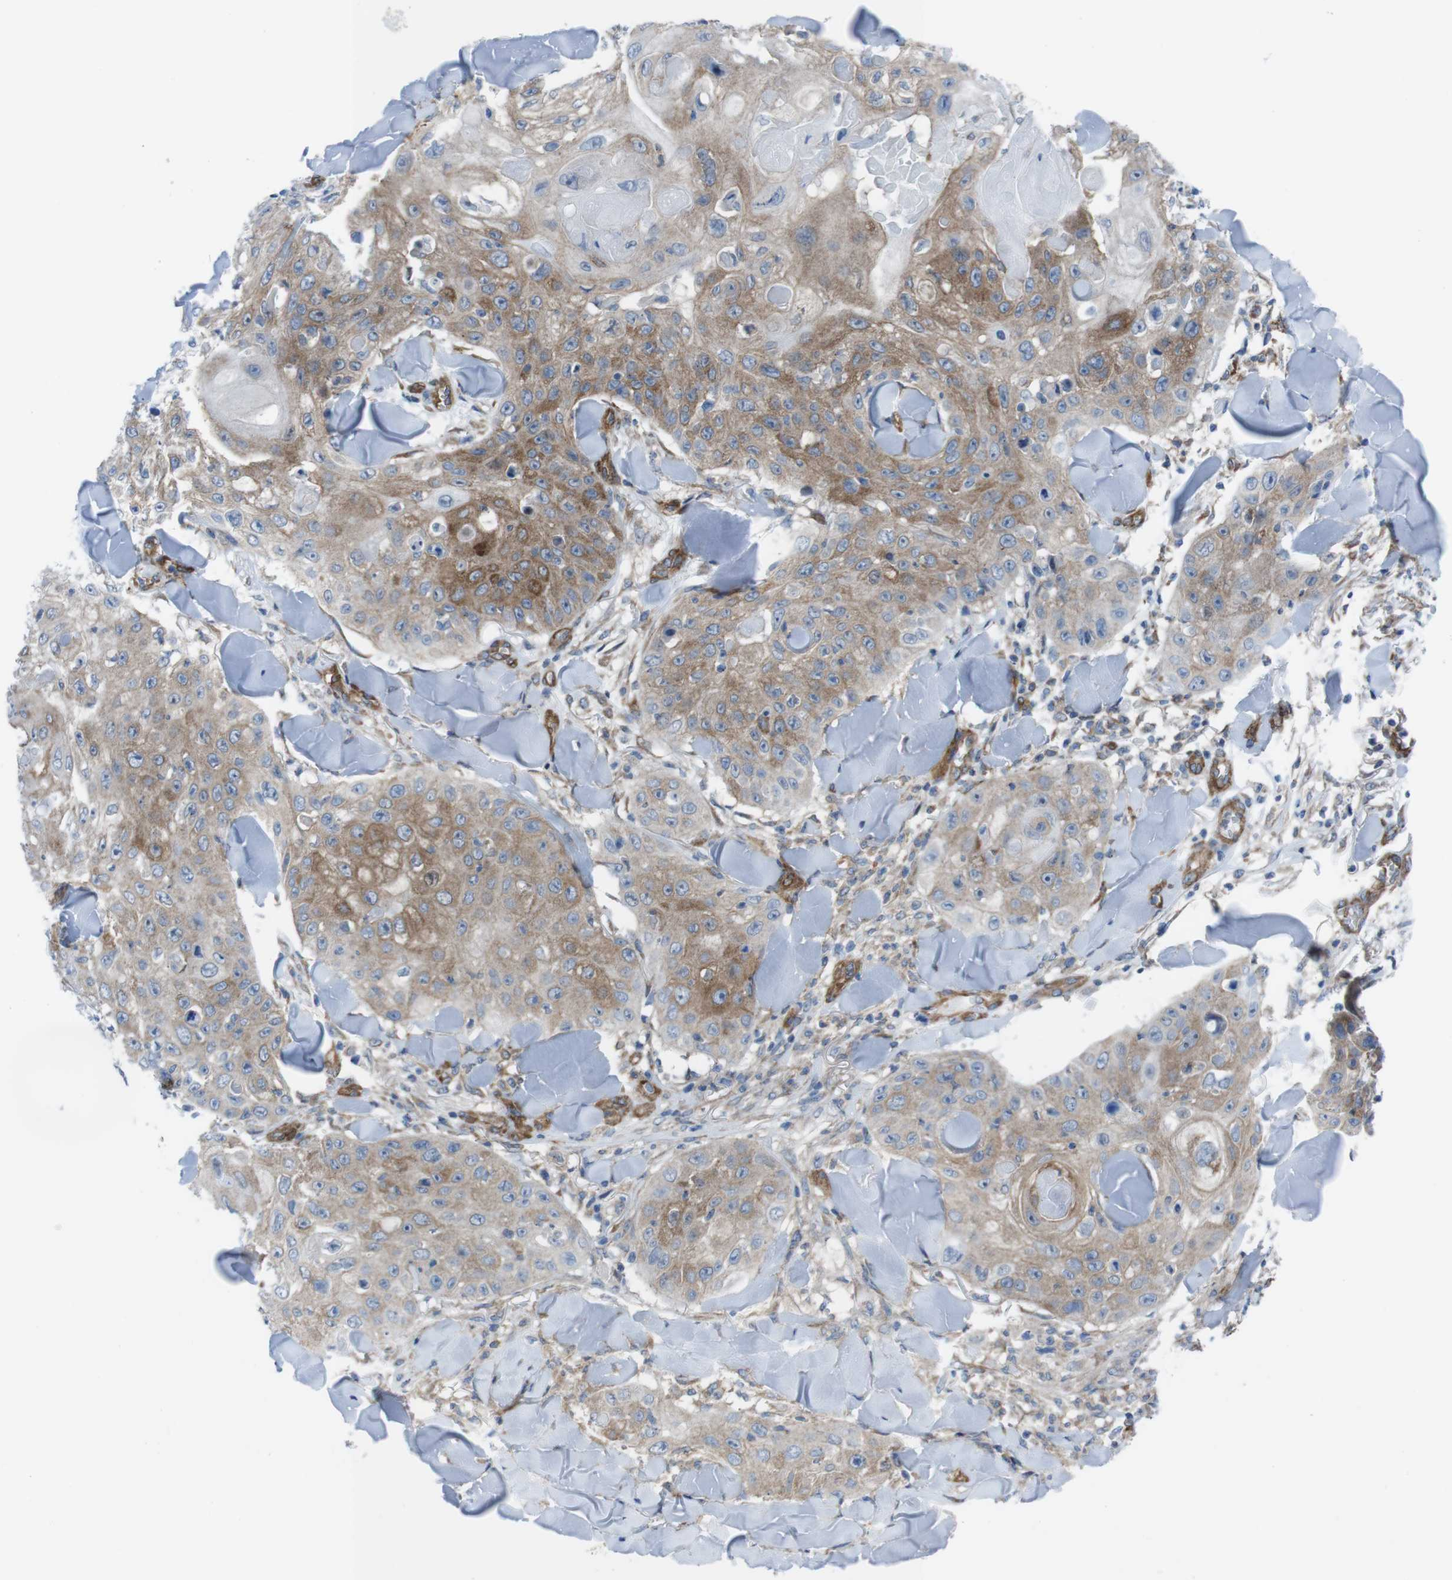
{"staining": {"intensity": "moderate", "quantity": ">75%", "location": "cytoplasmic/membranous"}, "tissue": "skin cancer", "cell_type": "Tumor cells", "image_type": "cancer", "snomed": [{"axis": "morphology", "description": "Squamous cell carcinoma, NOS"}, {"axis": "topography", "description": "Skin"}], "caption": "DAB immunohistochemical staining of skin cancer reveals moderate cytoplasmic/membranous protein positivity in about >75% of tumor cells.", "gene": "DIAPH2", "patient": {"sex": "male", "age": 86}}